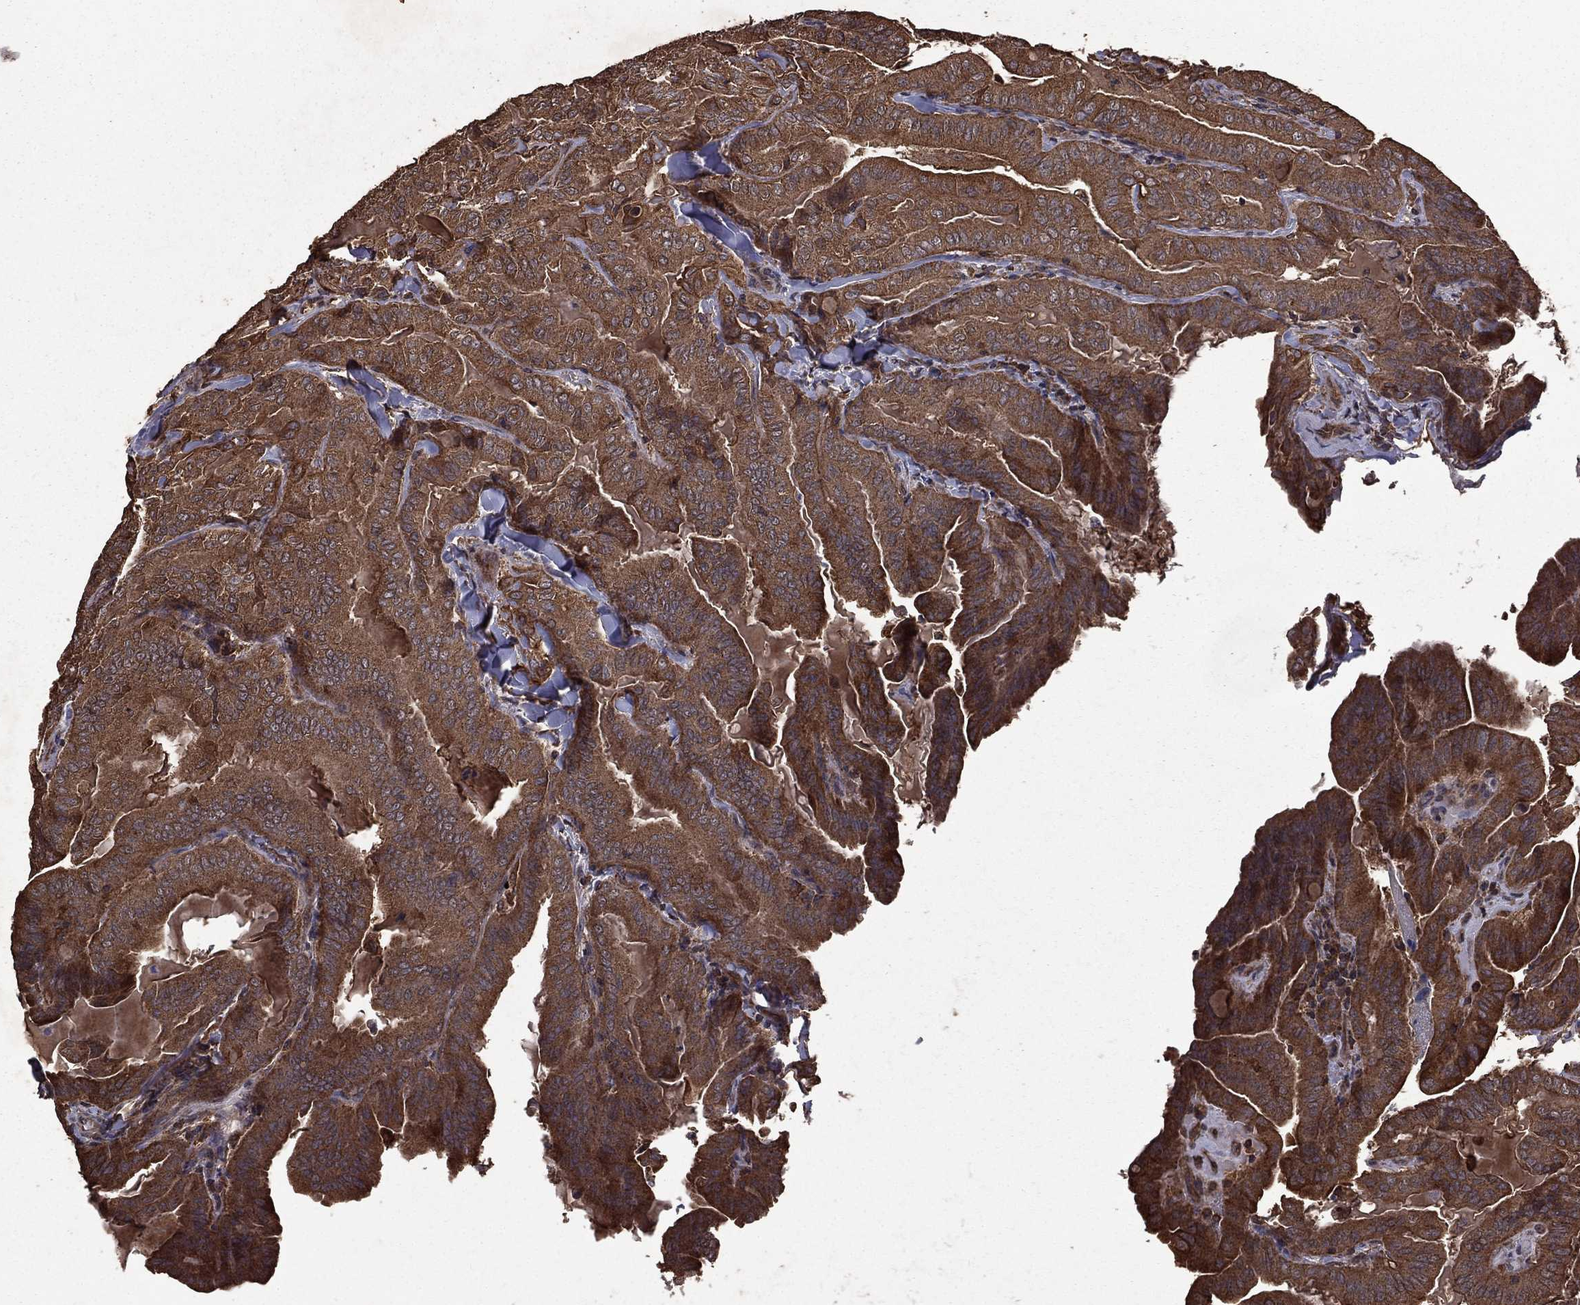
{"staining": {"intensity": "moderate", "quantity": ">75%", "location": "cytoplasmic/membranous"}, "tissue": "thyroid cancer", "cell_type": "Tumor cells", "image_type": "cancer", "snomed": [{"axis": "morphology", "description": "Papillary adenocarcinoma, NOS"}, {"axis": "topography", "description": "Thyroid gland"}], "caption": "This image demonstrates papillary adenocarcinoma (thyroid) stained with IHC to label a protein in brown. The cytoplasmic/membranous of tumor cells show moderate positivity for the protein. Nuclei are counter-stained blue.", "gene": "BIRC6", "patient": {"sex": "female", "age": 68}}